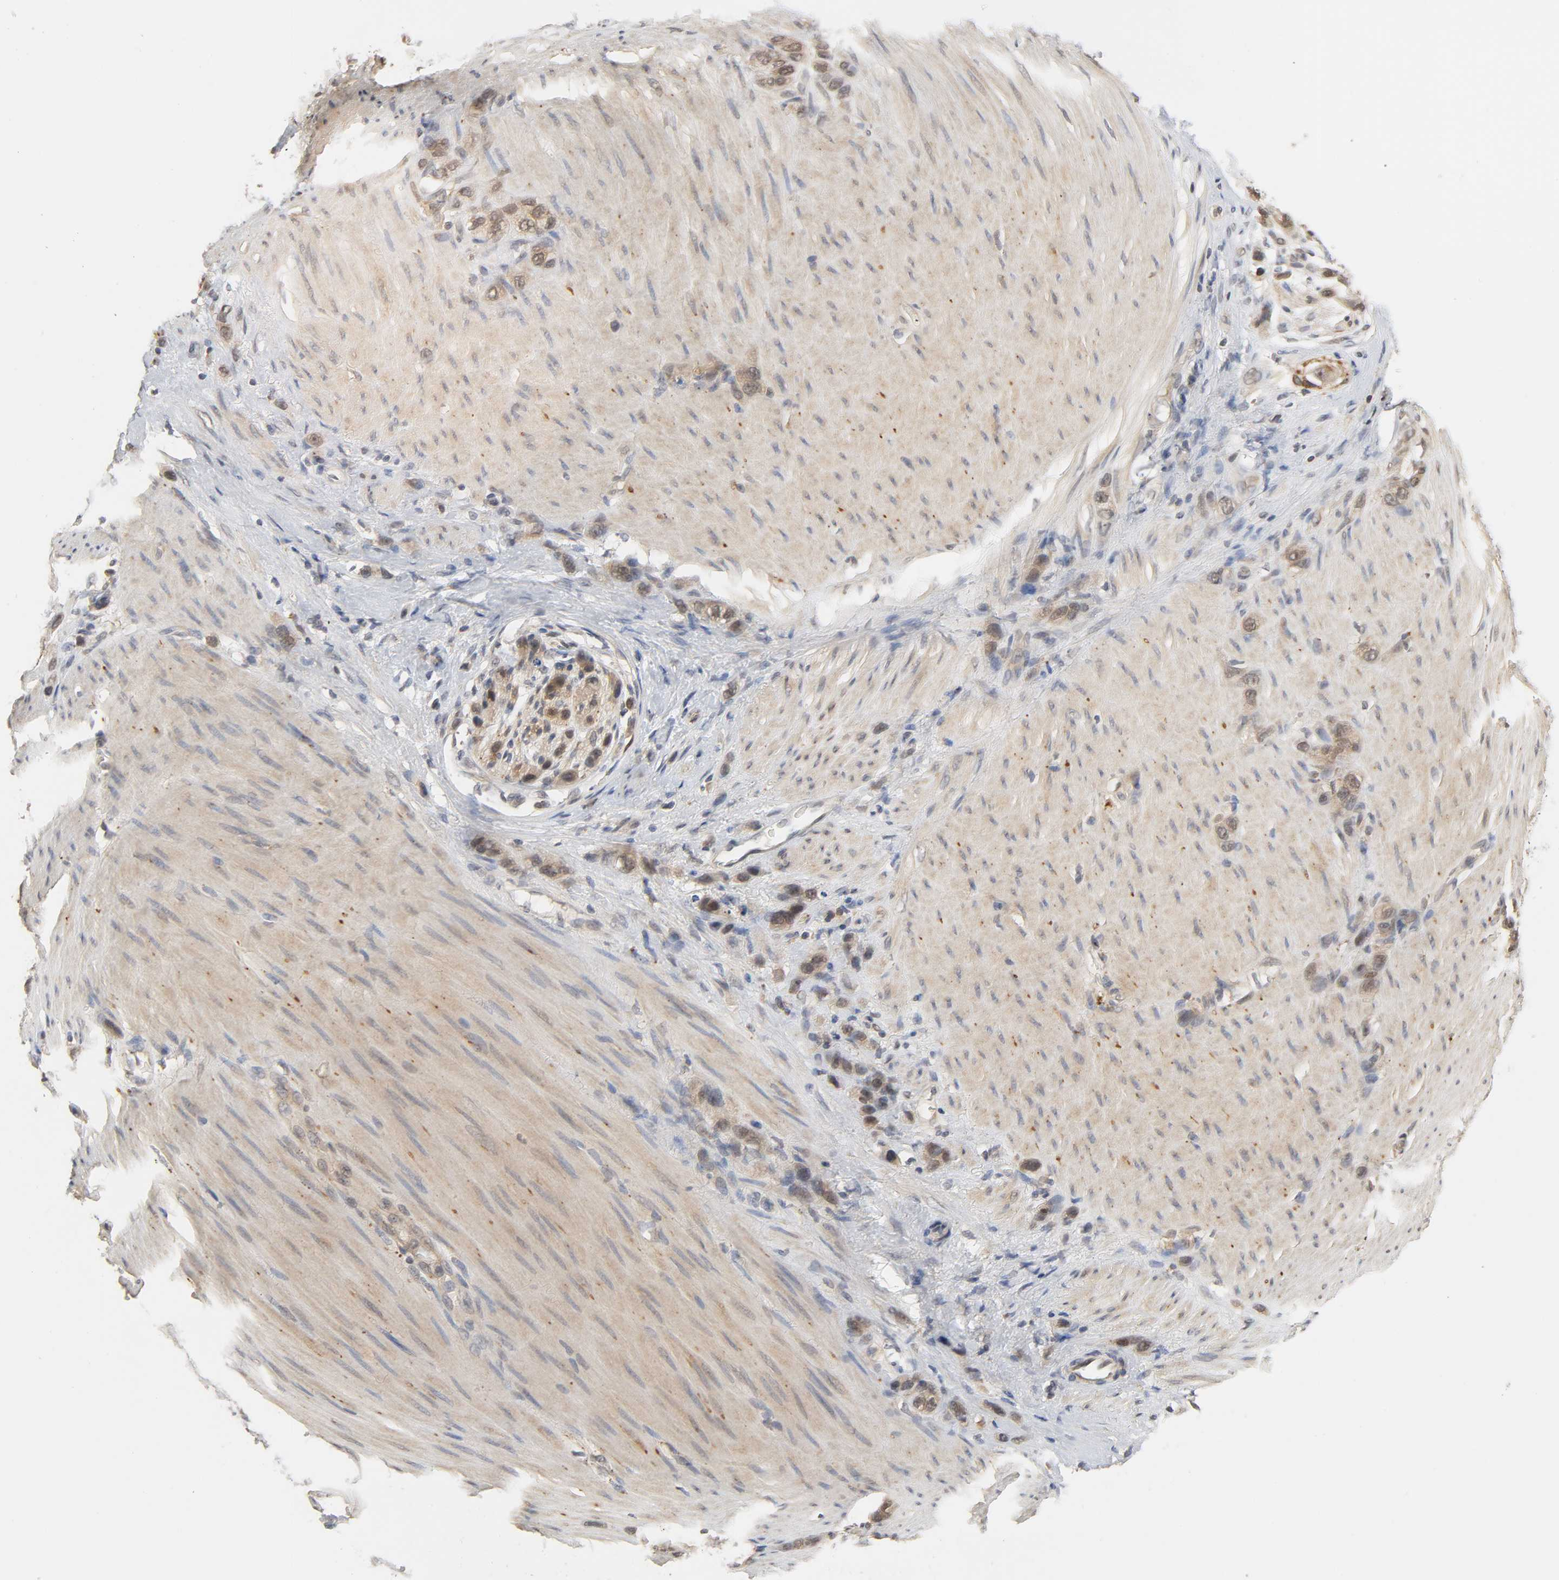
{"staining": {"intensity": "moderate", "quantity": ">75%", "location": "cytoplasmic/membranous"}, "tissue": "stomach cancer", "cell_type": "Tumor cells", "image_type": "cancer", "snomed": [{"axis": "morphology", "description": "Normal tissue, NOS"}, {"axis": "morphology", "description": "Adenocarcinoma, NOS"}, {"axis": "morphology", "description": "Adenocarcinoma, High grade"}, {"axis": "topography", "description": "Stomach, upper"}, {"axis": "topography", "description": "Stomach"}], "caption": "Stomach high-grade adenocarcinoma stained with immunohistochemistry shows moderate cytoplasmic/membranous expression in approximately >75% of tumor cells.", "gene": "MIF", "patient": {"sex": "female", "age": 65}}